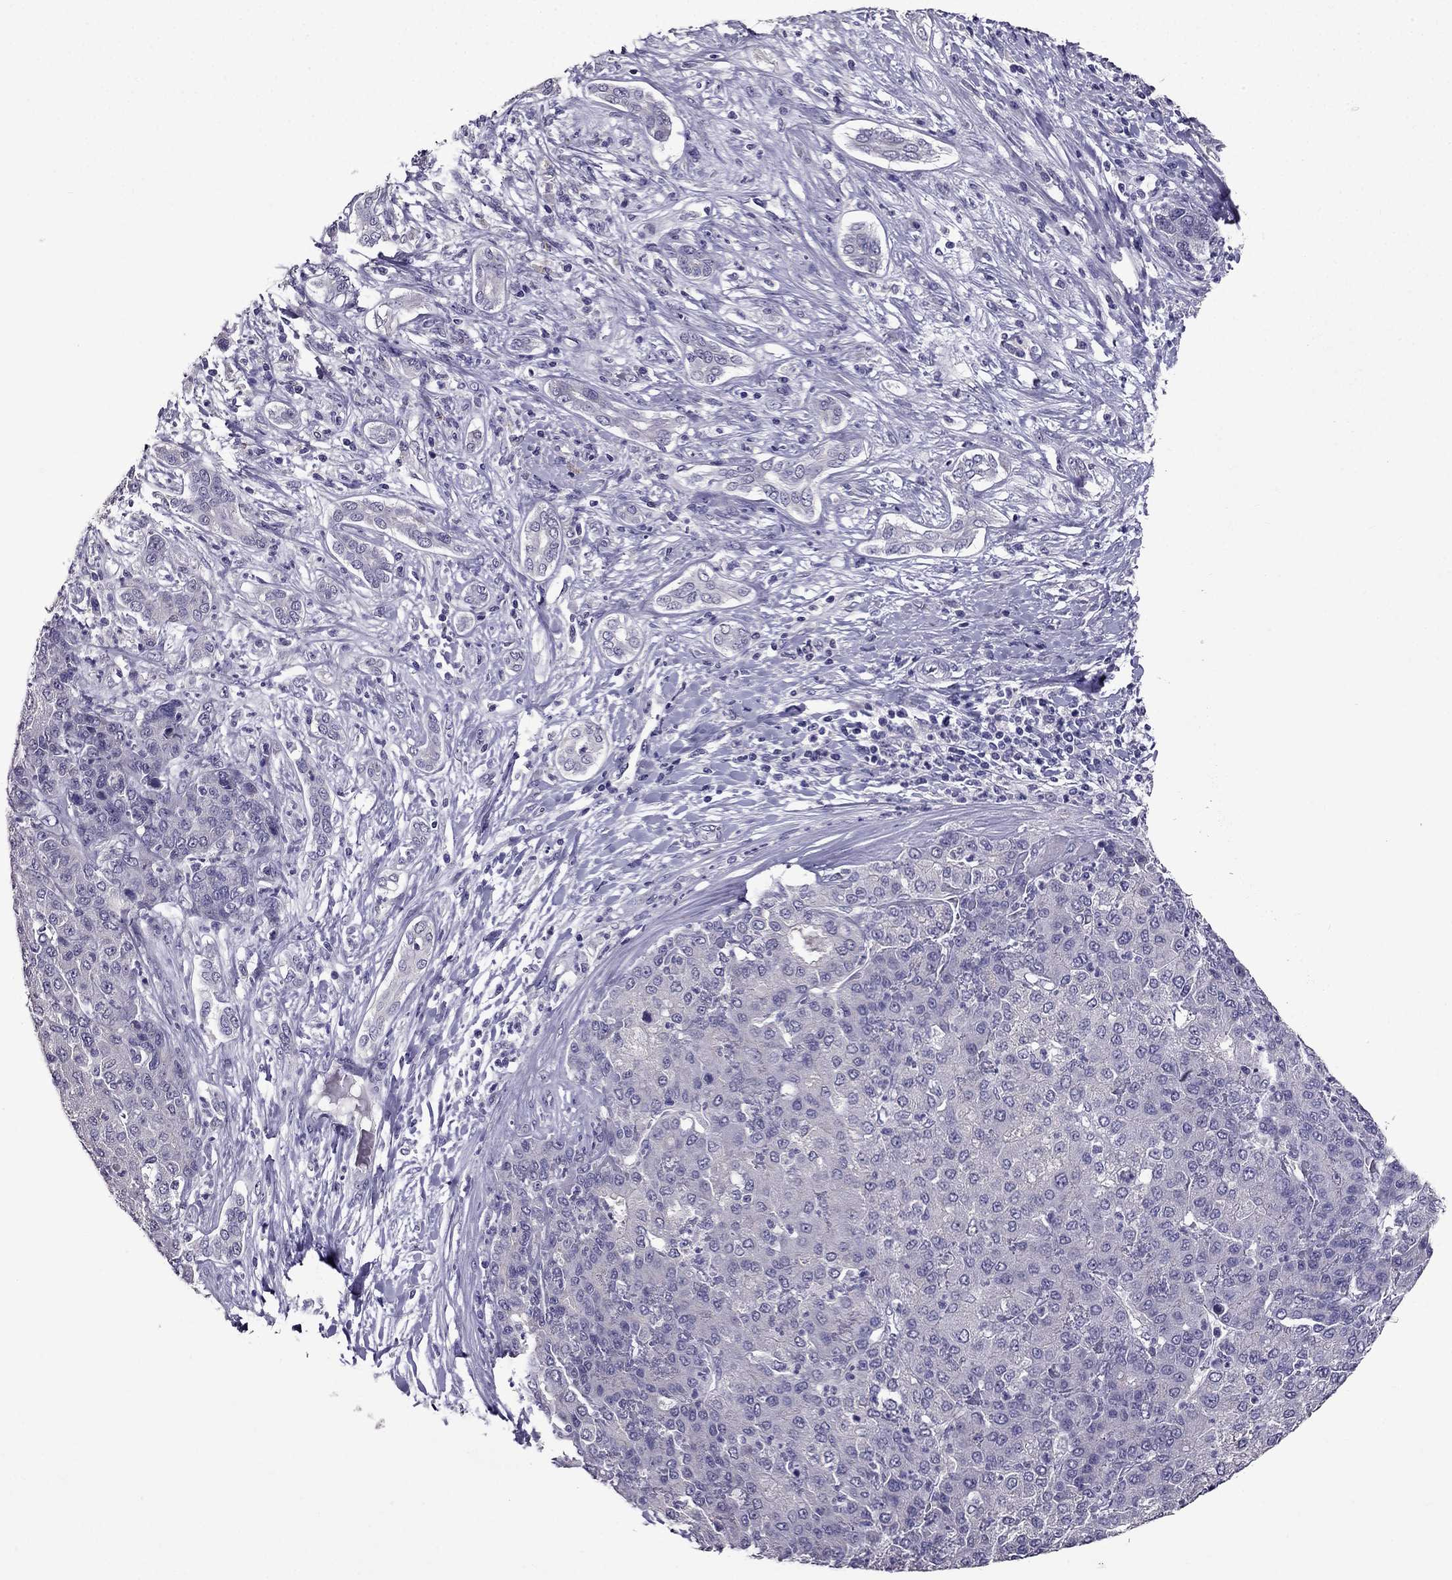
{"staining": {"intensity": "negative", "quantity": "none", "location": "none"}, "tissue": "liver cancer", "cell_type": "Tumor cells", "image_type": "cancer", "snomed": [{"axis": "morphology", "description": "Carcinoma, Hepatocellular, NOS"}, {"axis": "topography", "description": "Liver"}], "caption": "Histopathology image shows no significant protein expression in tumor cells of hepatocellular carcinoma (liver).", "gene": "DUSP15", "patient": {"sex": "male", "age": 65}}